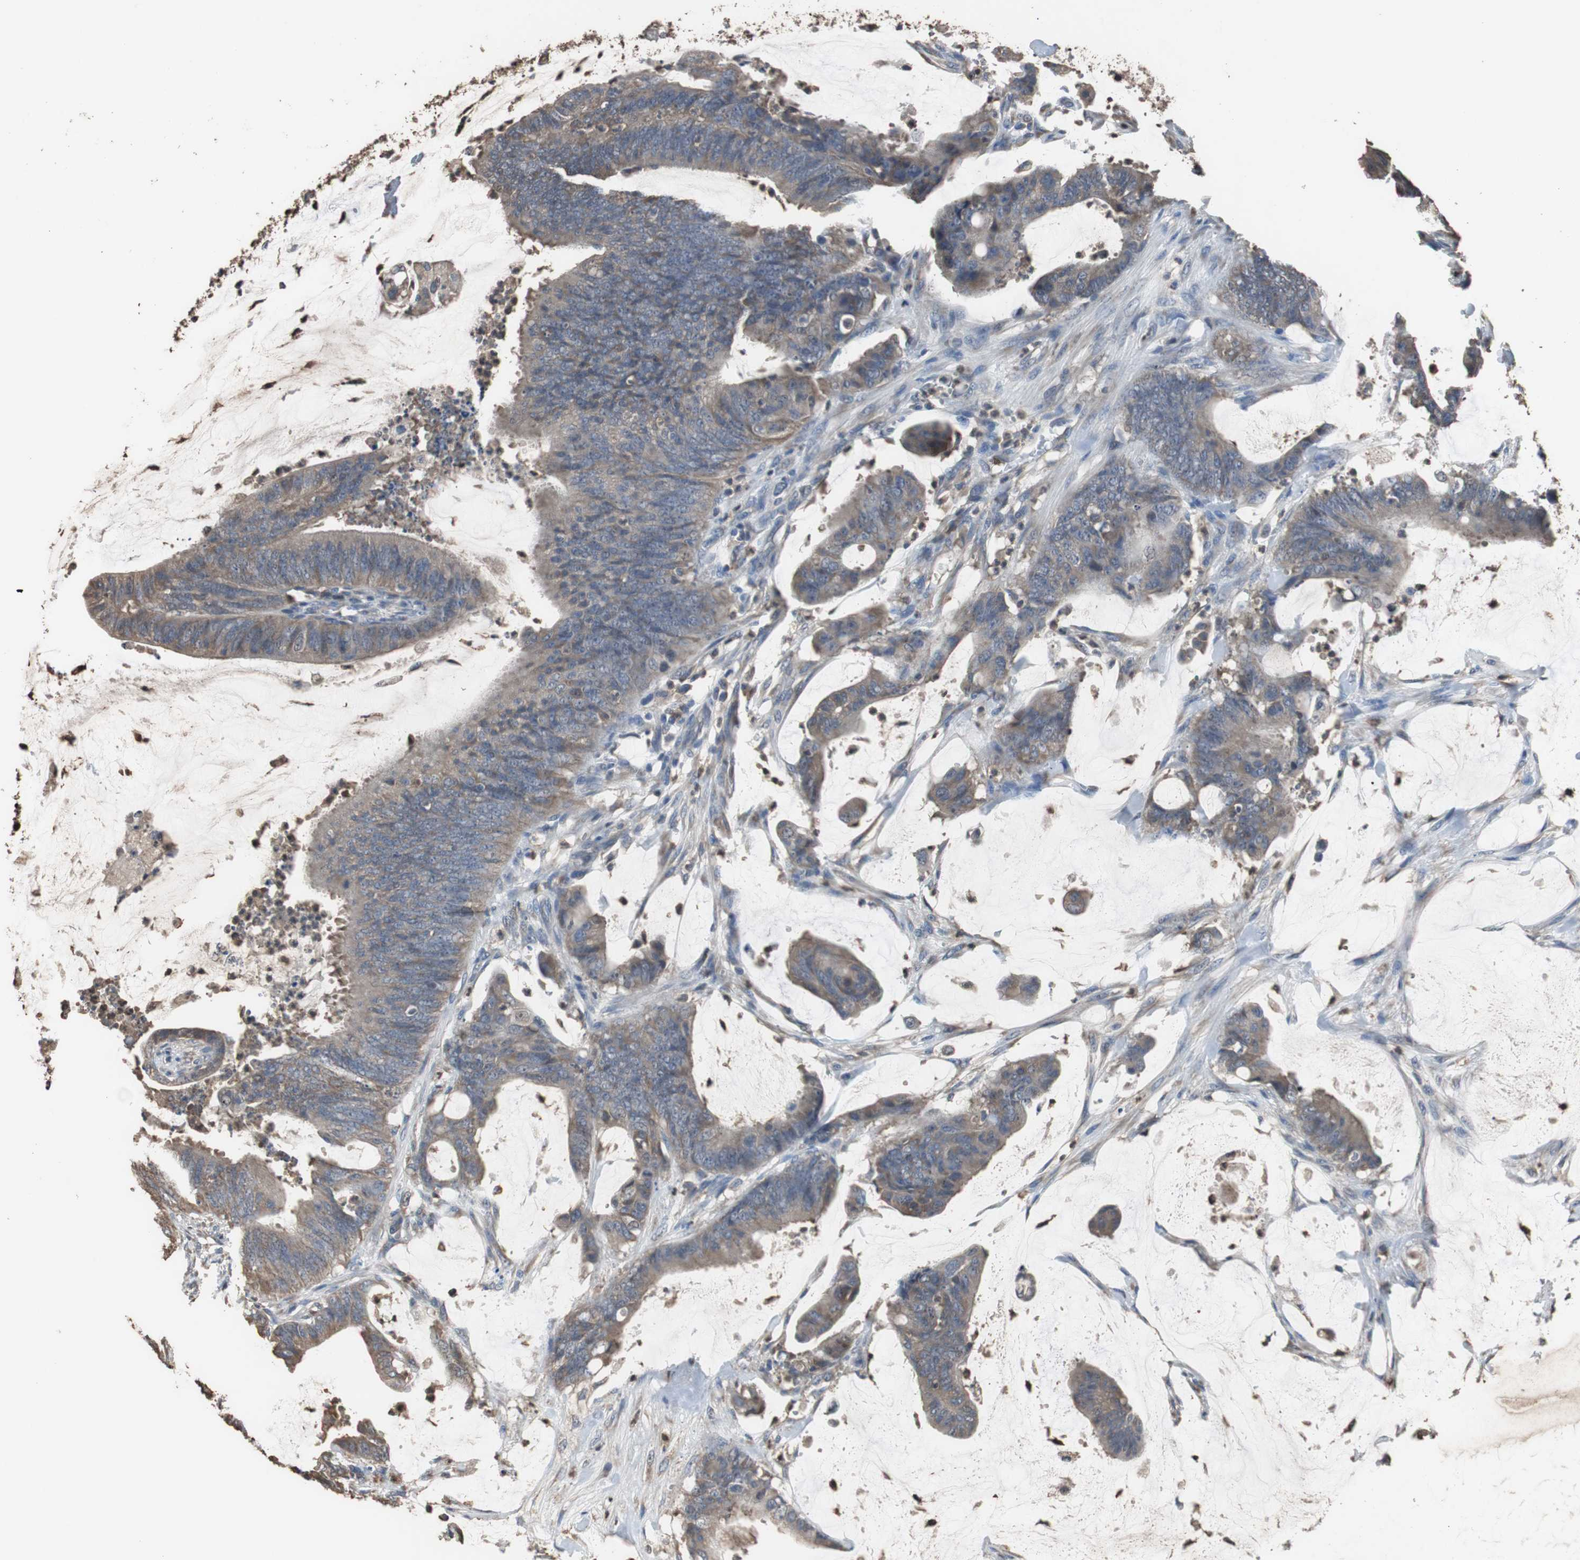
{"staining": {"intensity": "weak", "quantity": ">75%", "location": "cytoplasmic/membranous"}, "tissue": "colorectal cancer", "cell_type": "Tumor cells", "image_type": "cancer", "snomed": [{"axis": "morphology", "description": "Adenocarcinoma, NOS"}, {"axis": "topography", "description": "Rectum"}], "caption": "Adenocarcinoma (colorectal) stained for a protein exhibits weak cytoplasmic/membranous positivity in tumor cells.", "gene": "SCIMP", "patient": {"sex": "female", "age": 66}}